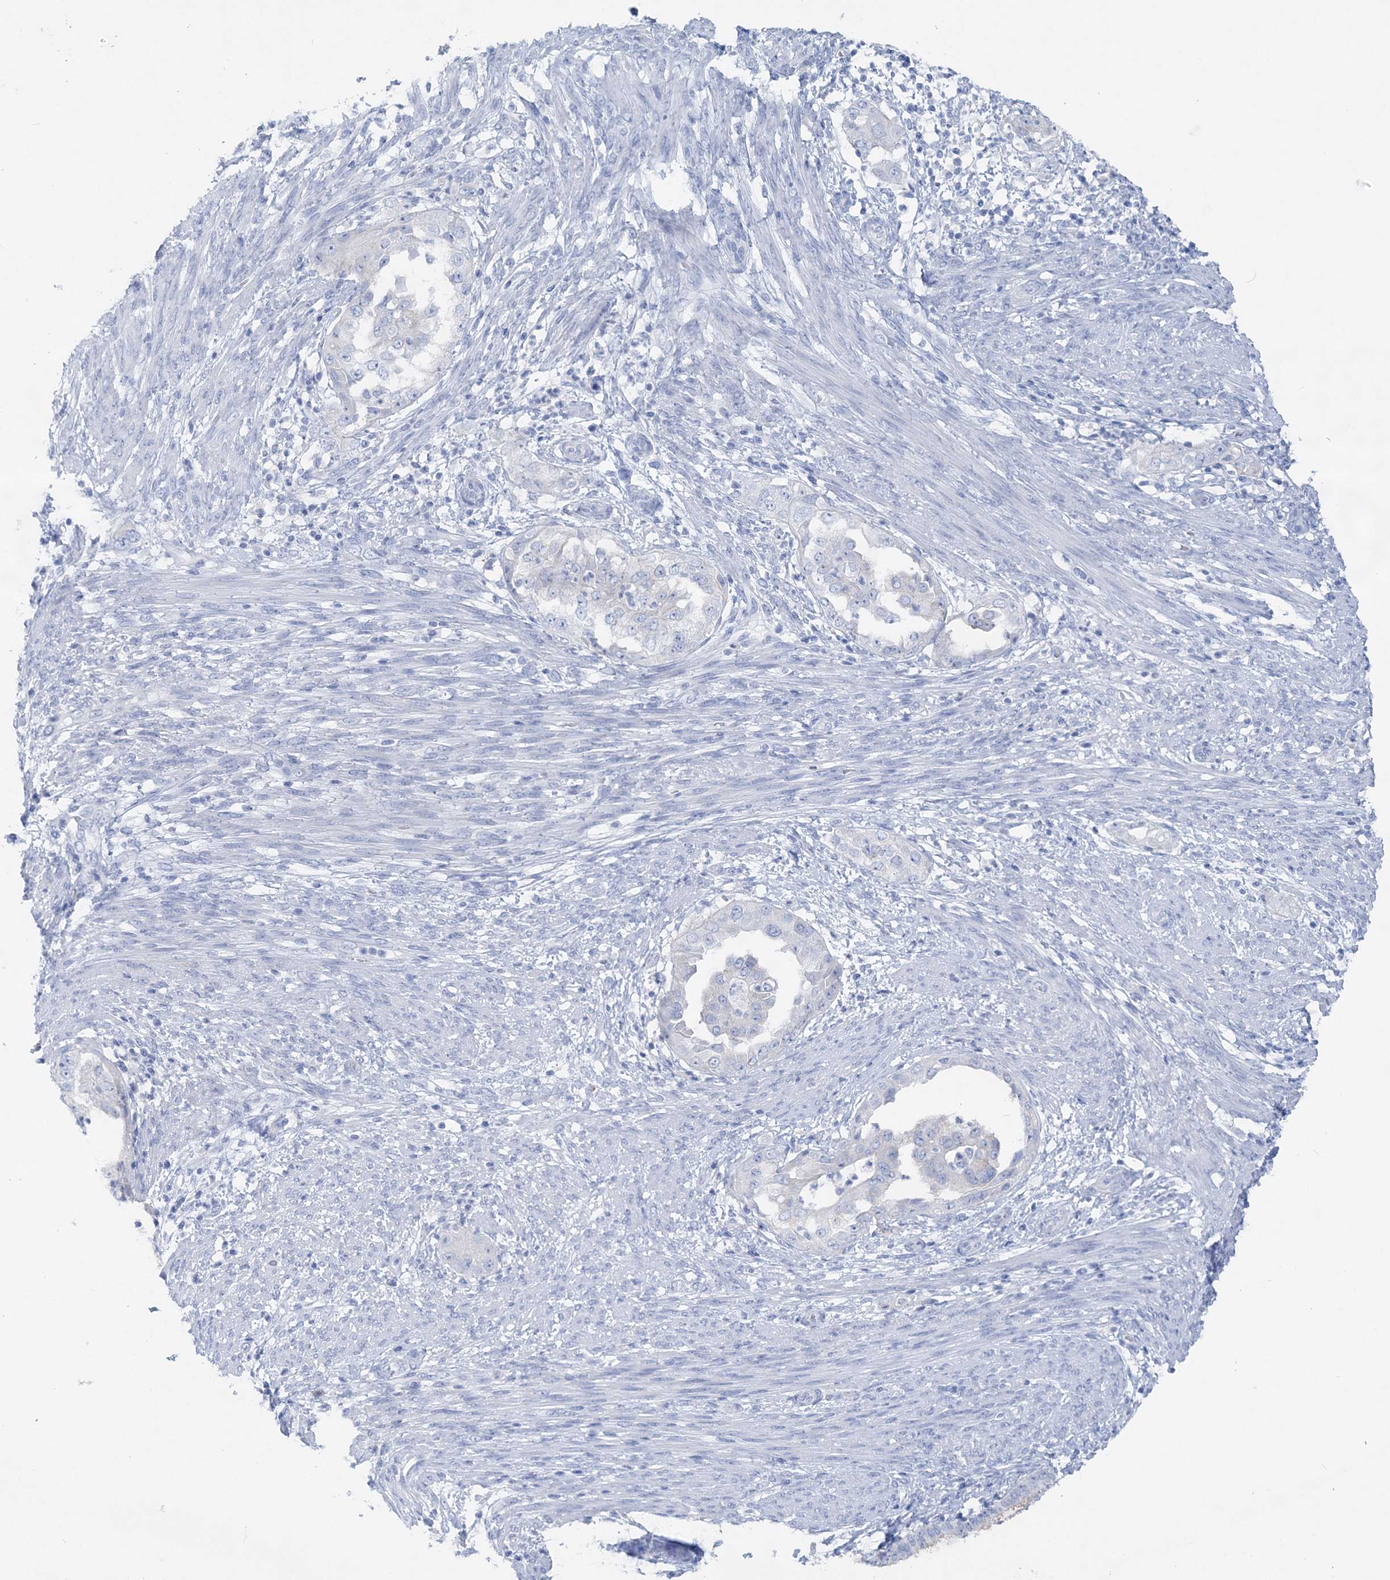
{"staining": {"intensity": "negative", "quantity": "none", "location": "none"}, "tissue": "endometrial cancer", "cell_type": "Tumor cells", "image_type": "cancer", "snomed": [{"axis": "morphology", "description": "Adenocarcinoma, NOS"}, {"axis": "topography", "description": "Endometrium"}], "caption": "Immunohistochemical staining of human endometrial cancer demonstrates no significant expression in tumor cells. The staining is performed using DAB brown chromogen with nuclei counter-stained in using hematoxylin.", "gene": "SLC5A6", "patient": {"sex": "female", "age": 85}}